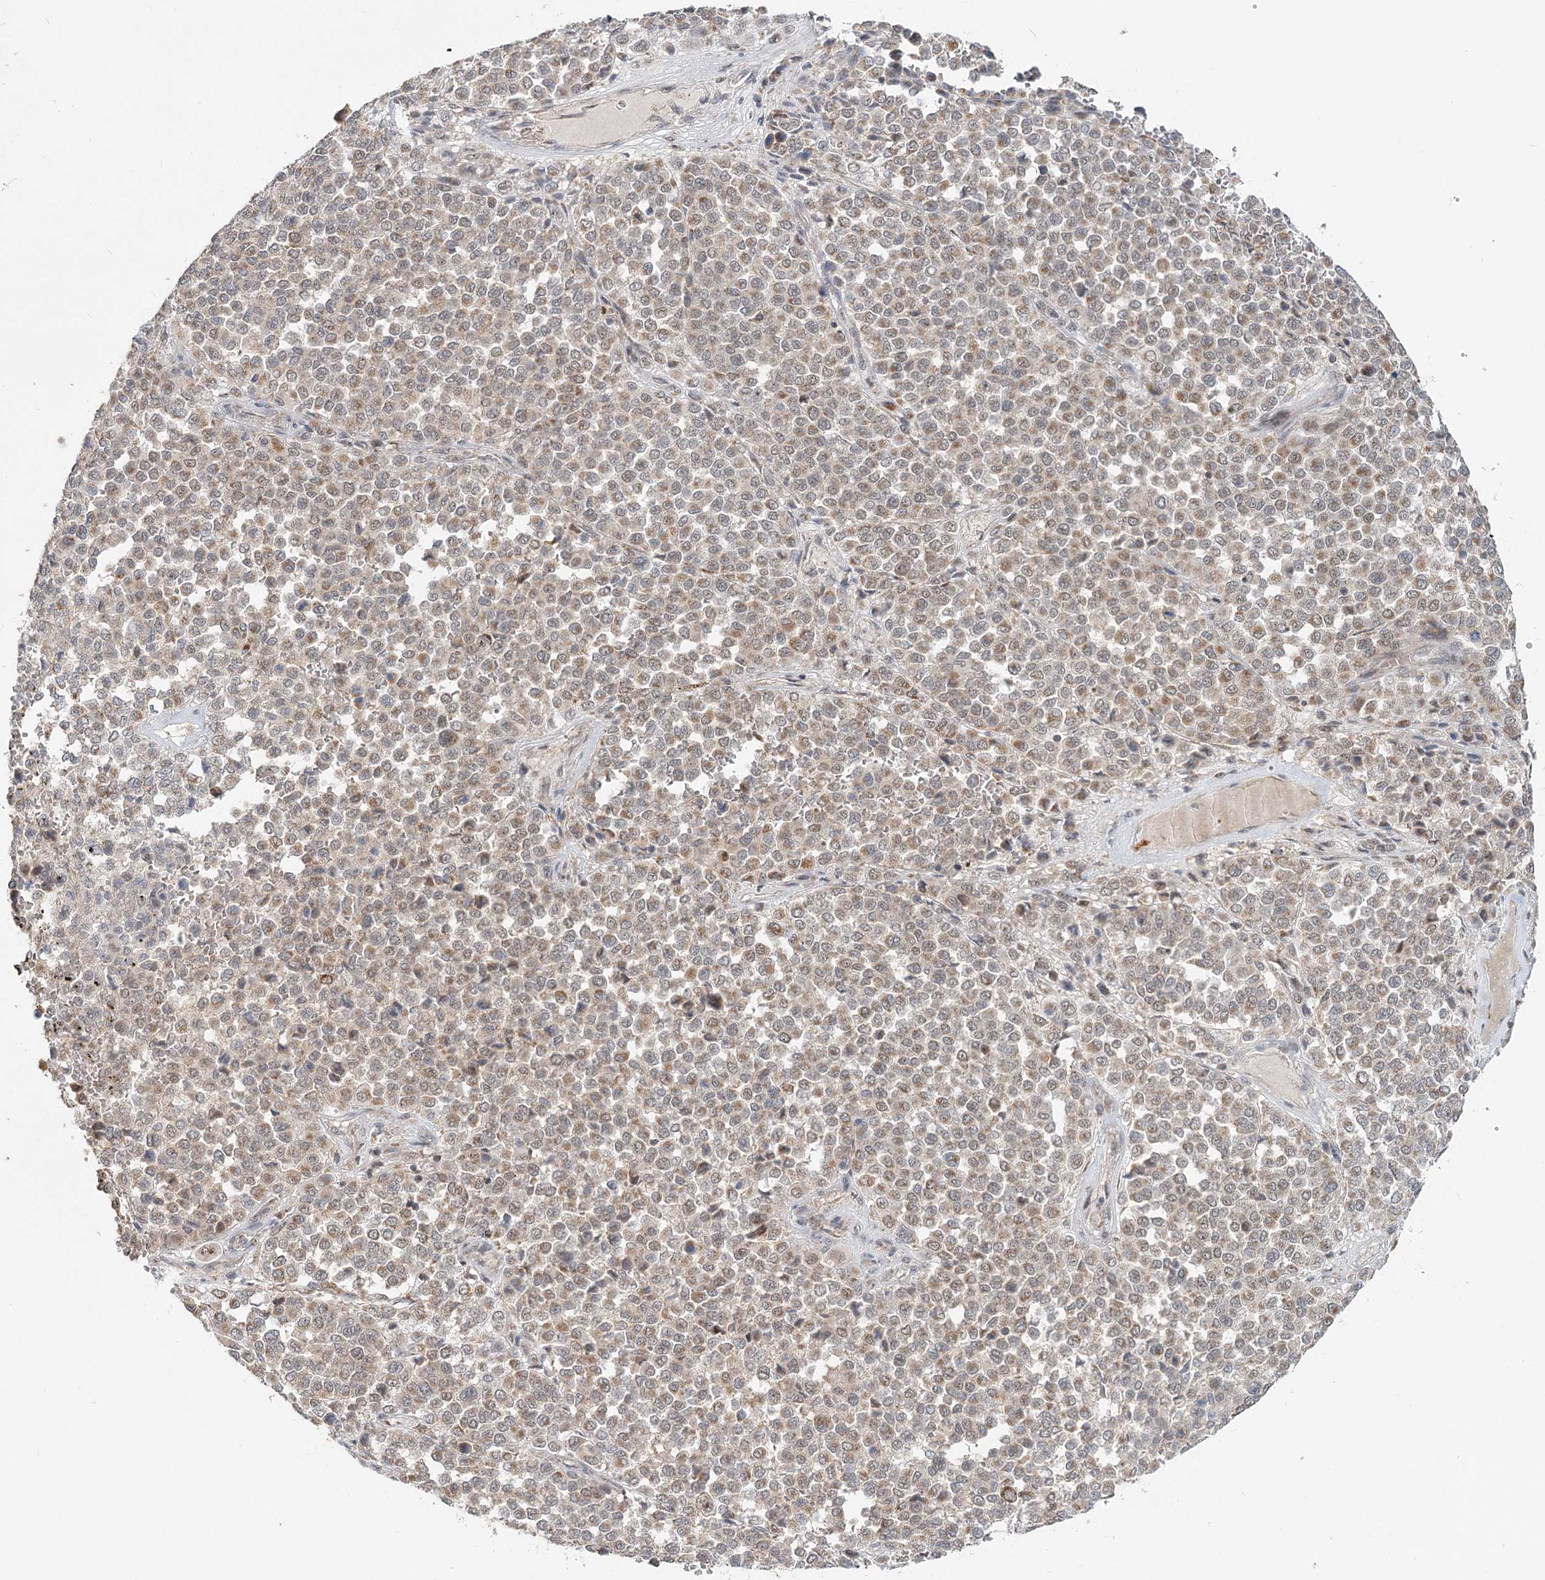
{"staining": {"intensity": "weak", "quantity": "25%-75%", "location": "cytoplasmic/membranous"}, "tissue": "melanoma", "cell_type": "Tumor cells", "image_type": "cancer", "snomed": [{"axis": "morphology", "description": "Malignant melanoma, Metastatic site"}, {"axis": "topography", "description": "Pancreas"}], "caption": "IHC of human melanoma displays low levels of weak cytoplasmic/membranous expression in approximately 25%-75% of tumor cells.", "gene": "RTN4IP1", "patient": {"sex": "female", "age": 30}}